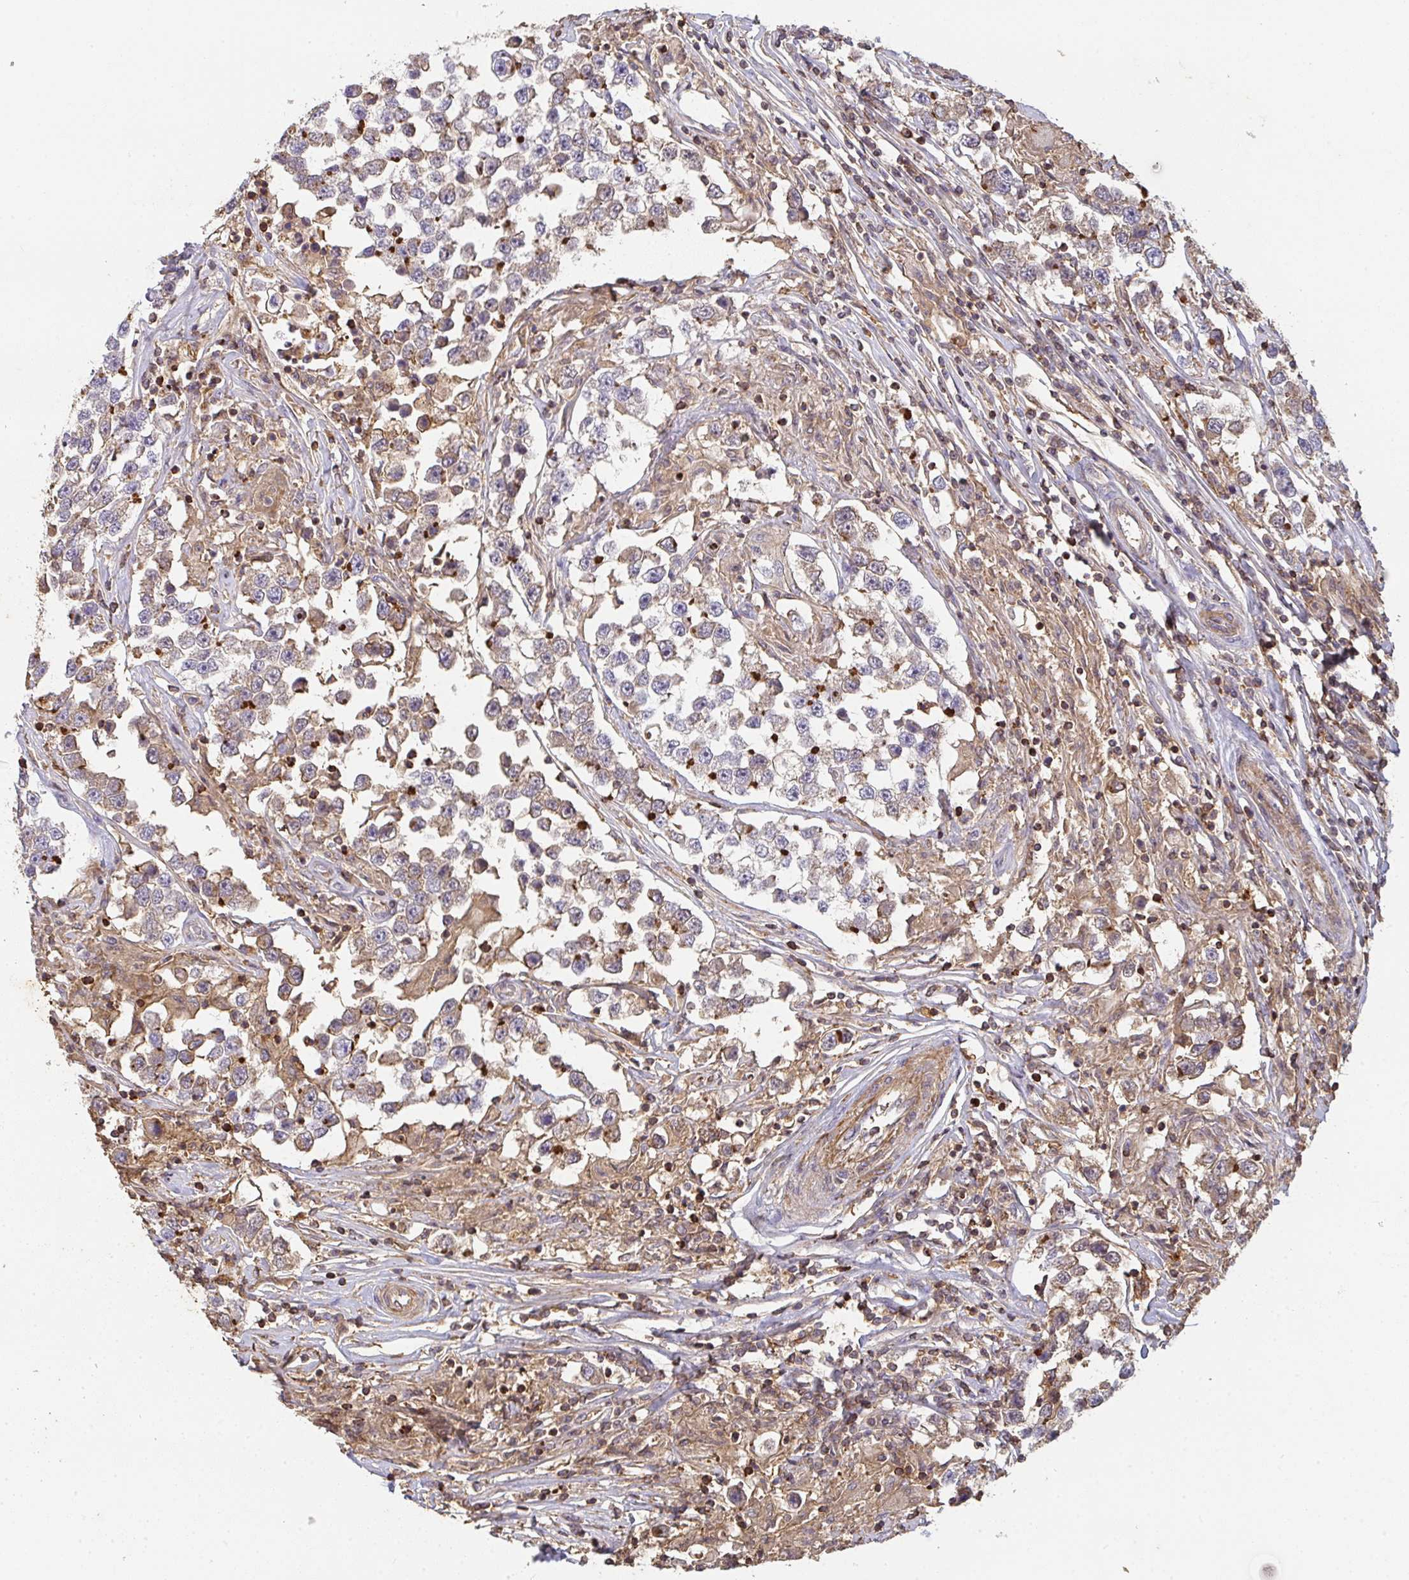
{"staining": {"intensity": "weak", "quantity": "25%-75%", "location": "cytoplasmic/membranous"}, "tissue": "testis cancer", "cell_type": "Tumor cells", "image_type": "cancer", "snomed": [{"axis": "morphology", "description": "Seminoma, NOS"}, {"axis": "topography", "description": "Testis"}], "caption": "A photomicrograph of testis cancer stained for a protein exhibits weak cytoplasmic/membranous brown staining in tumor cells.", "gene": "TNMD", "patient": {"sex": "male", "age": 46}}